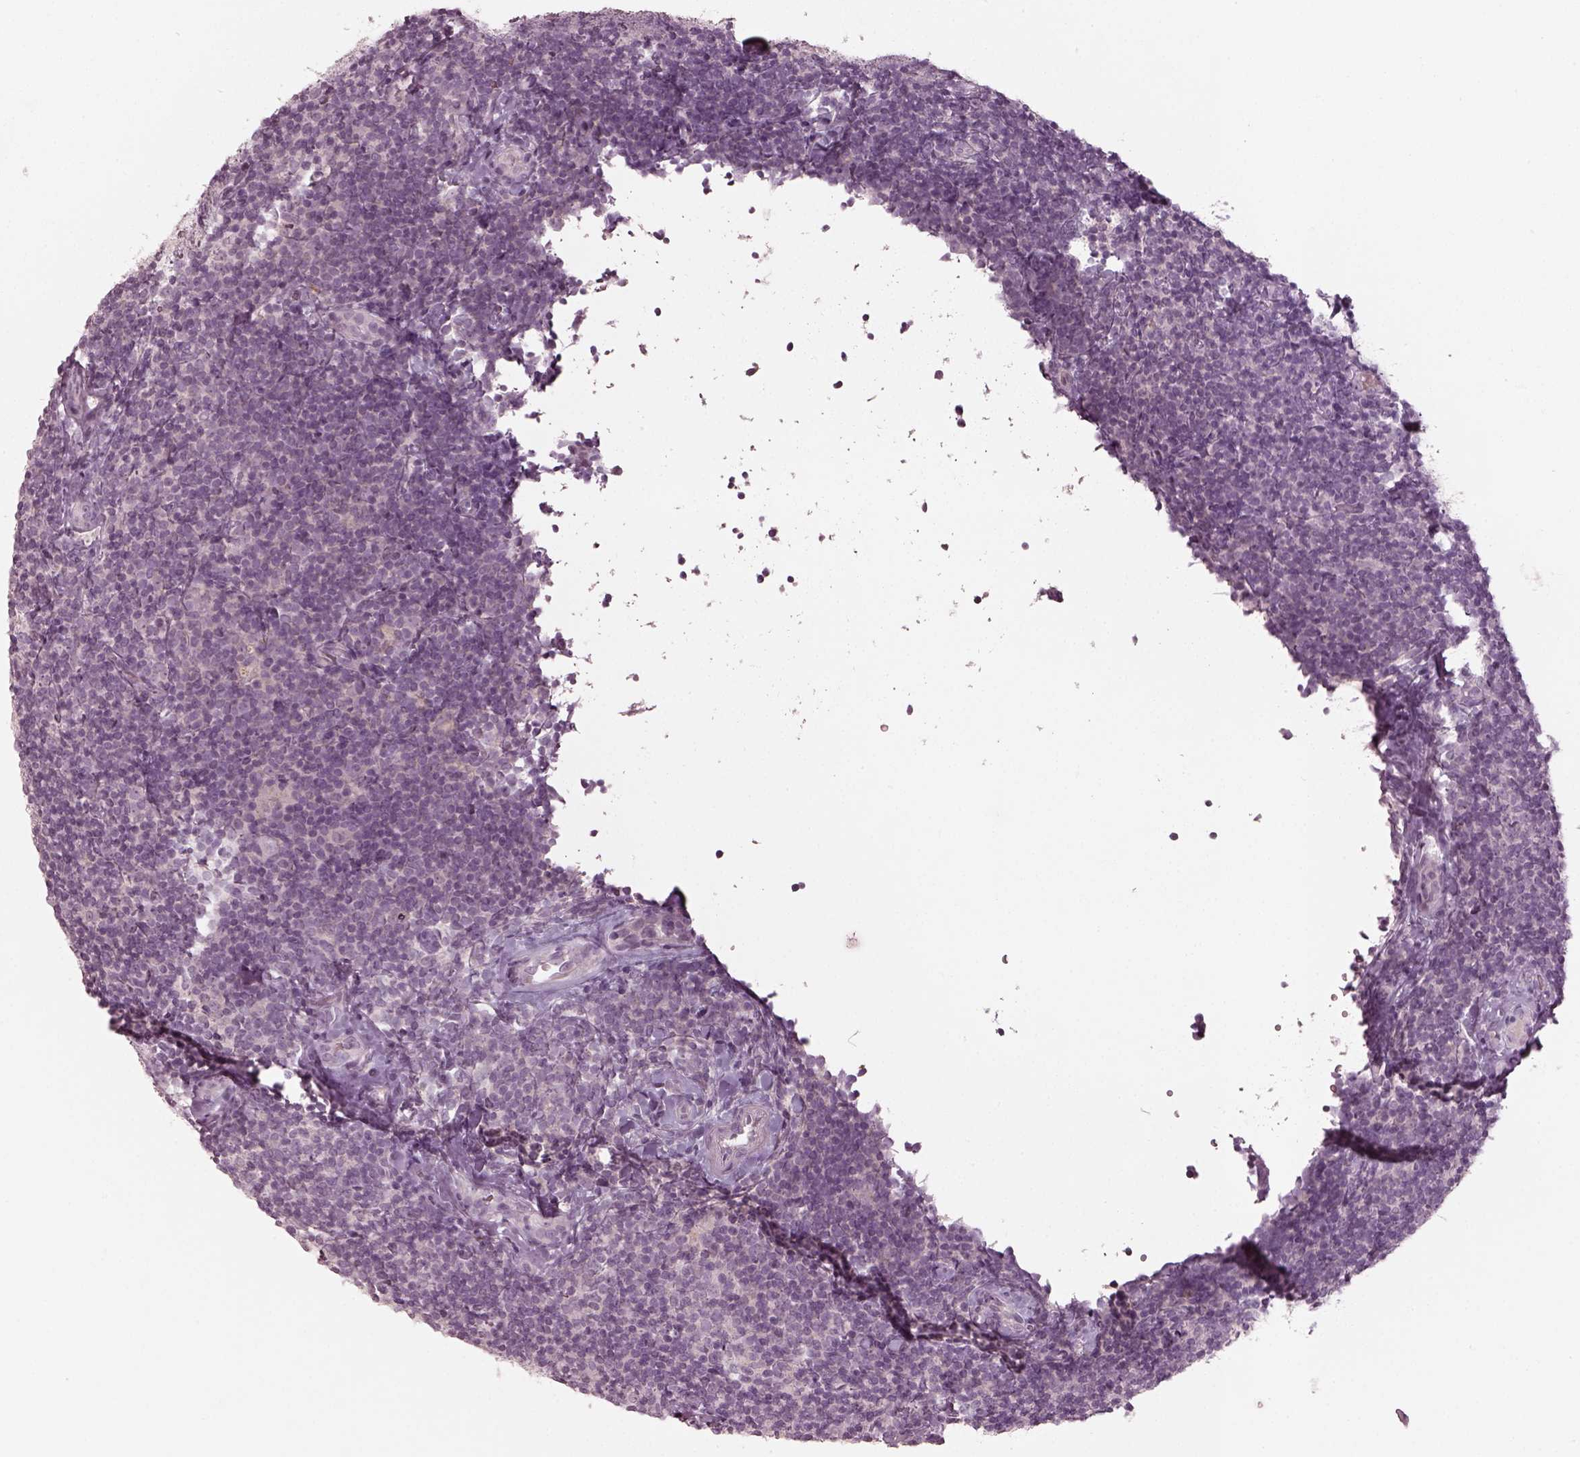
{"staining": {"intensity": "negative", "quantity": "none", "location": "none"}, "tissue": "lymphoma", "cell_type": "Tumor cells", "image_type": "cancer", "snomed": [{"axis": "morphology", "description": "Malignant lymphoma, non-Hodgkin's type, Low grade"}, {"axis": "topography", "description": "Lymph node"}], "caption": "Tumor cells are negative for protein expression in human lymphoma.", "gene": "SPATA6L", "patient": {"sex": "female", "age": 56}}